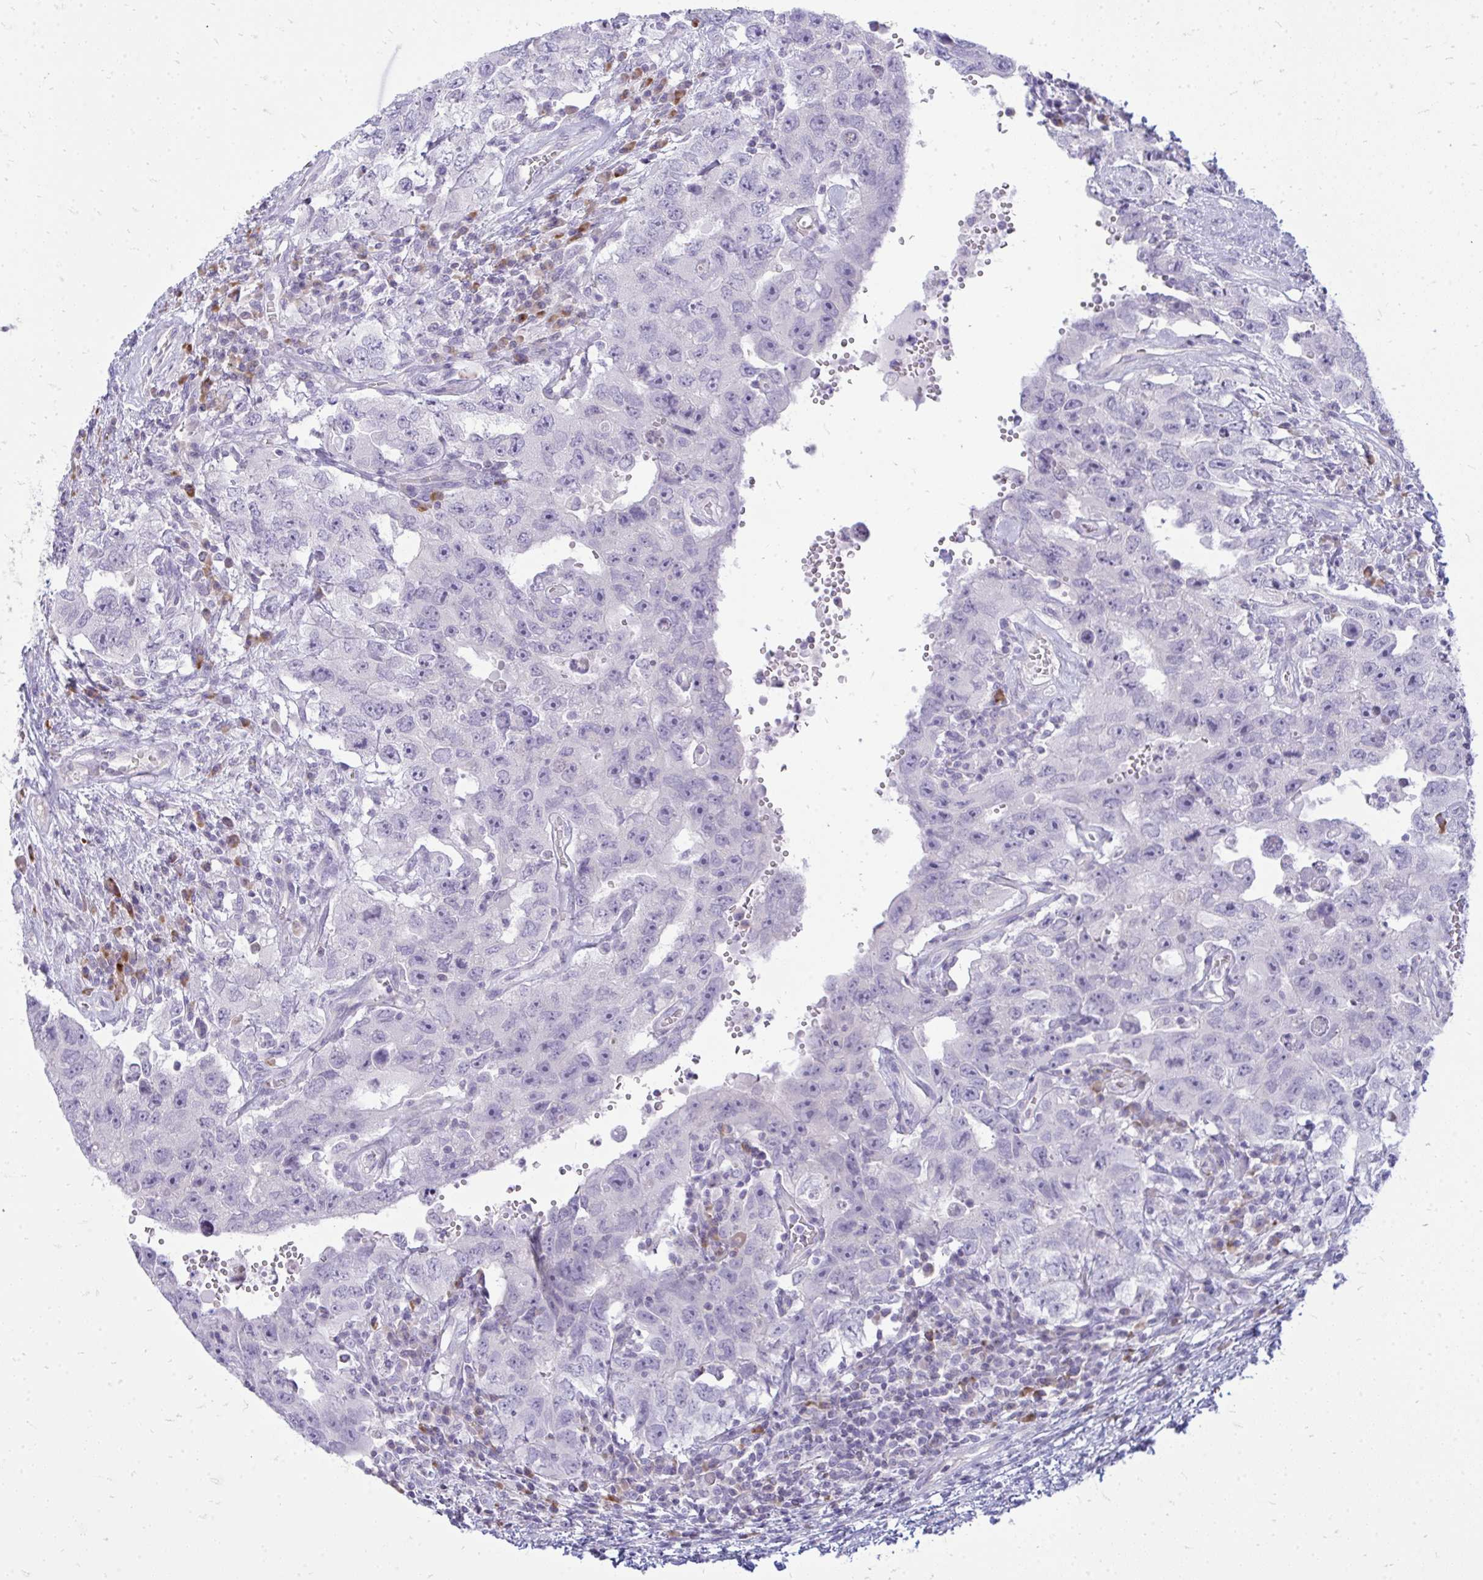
{"staining": {"intensity": "negative", "quantity": "none", "location": "none"}, "tissue": "testis cancer", "cell_type": "Tumor cells", "image_type": "cancer", "snomed": [{"axis": "morphology", "description": "Carcinoma, Embryonal, NOS"}, {"axis": "topography", "description": "Testis"}], "caption": "The histopathology image exhibits no staining of tumor cells in embryonal carcinoma (testis).", "gene": "TSPEAR", "patient": {"sex": "male", "age": 26}}